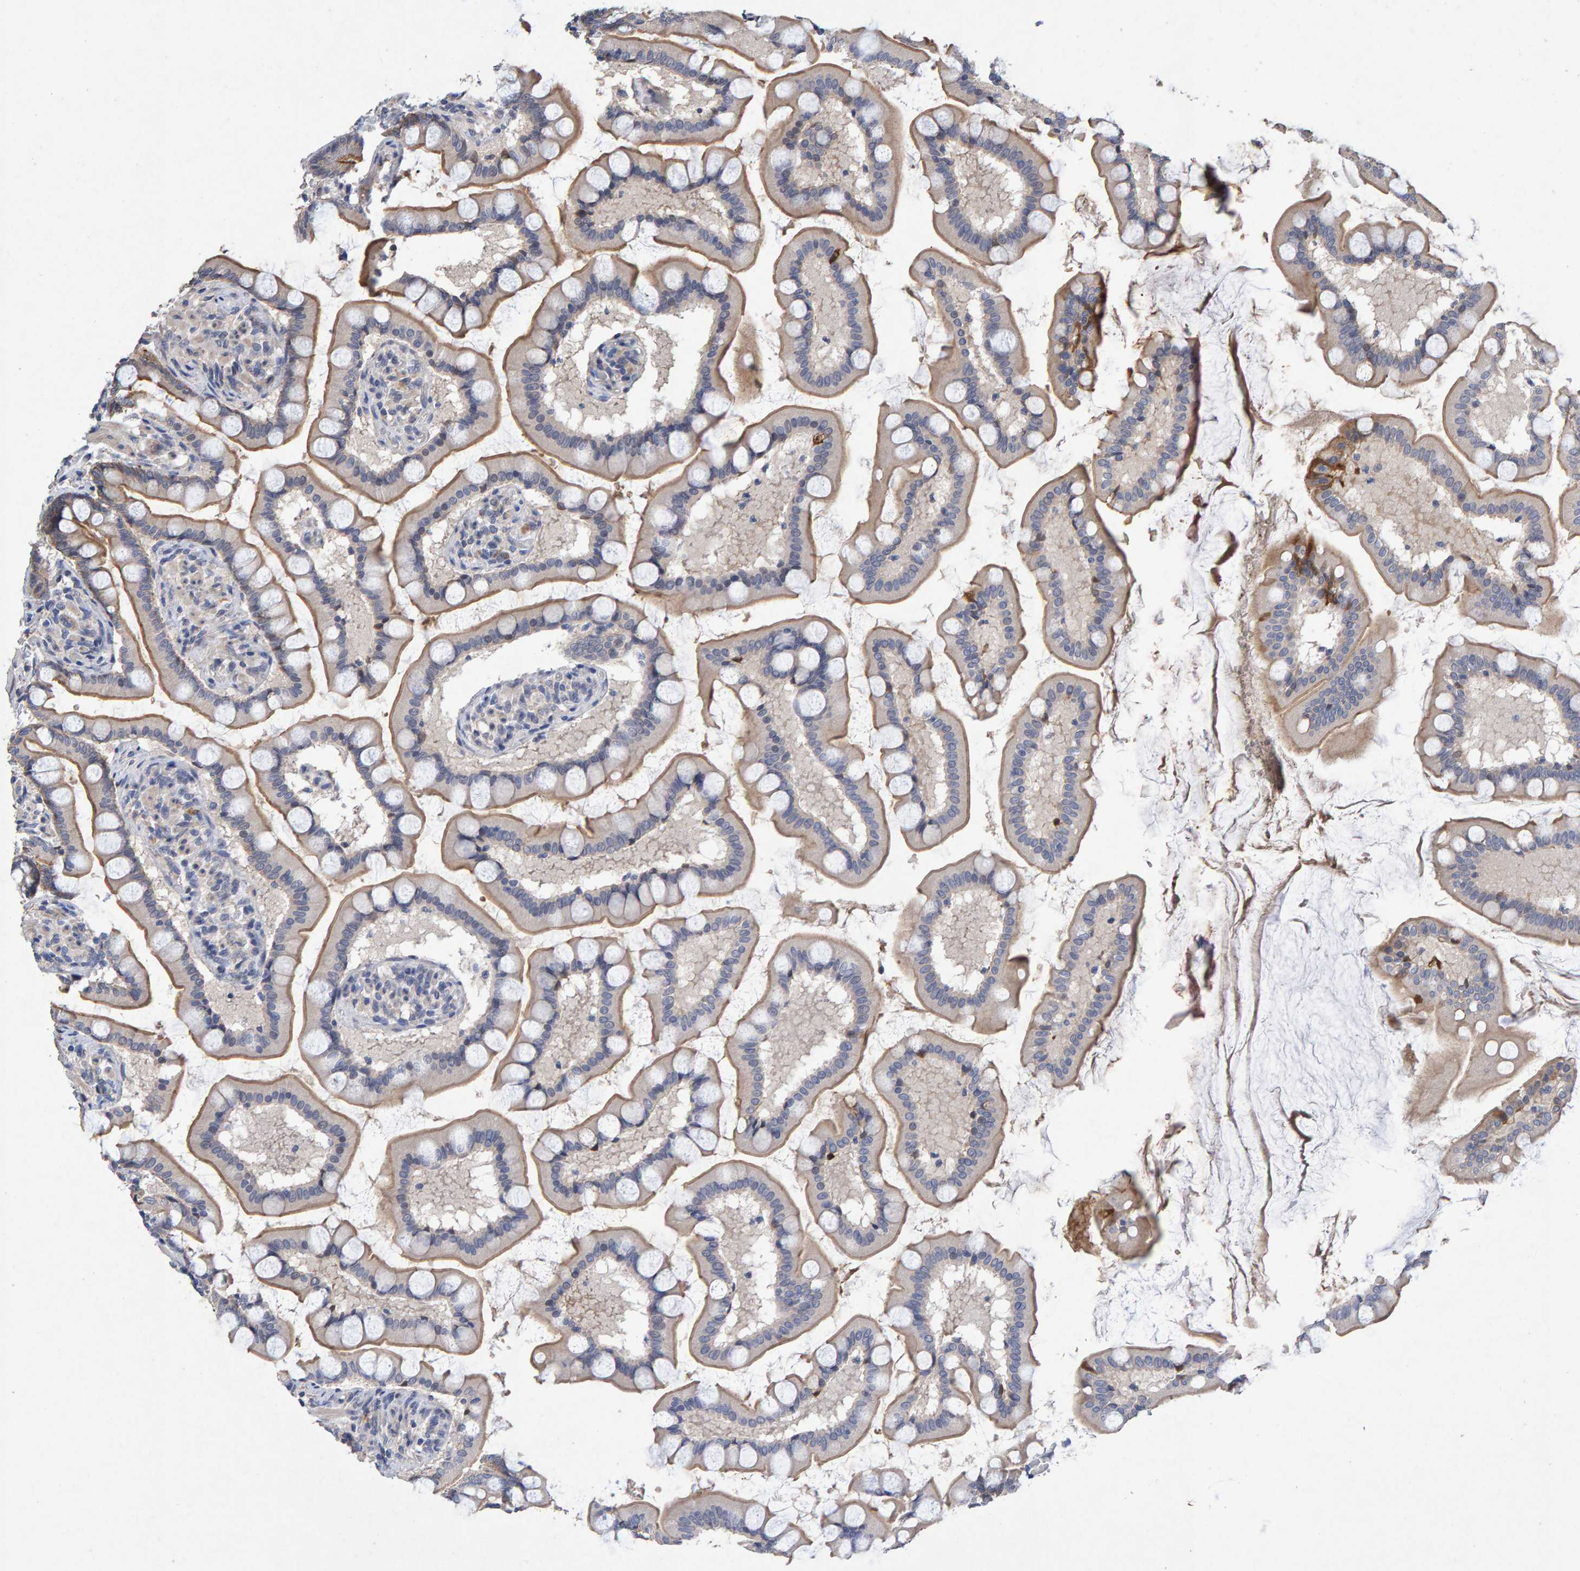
{"staining": {"intensity": "moderate", "quantity": "<25%", "location": "cytoplasmic/membranous"}, "tissue": "small intestine", "cell_type": "Glandular cells", "image_type": "normal", "snomed": [{"axis": "morphology", "description": "Normal tissue, NOS"}, {"axis": "topography", "description": "Small intestine"}], "caption": "A high-resolution image shows IHC staining of normal small intestine, which reveals moderate cytoplasmic/membranous expression in about <25% of glandular cells.", "gene": "EFR3A", "patient": {"sex": "male", "age": 41}}